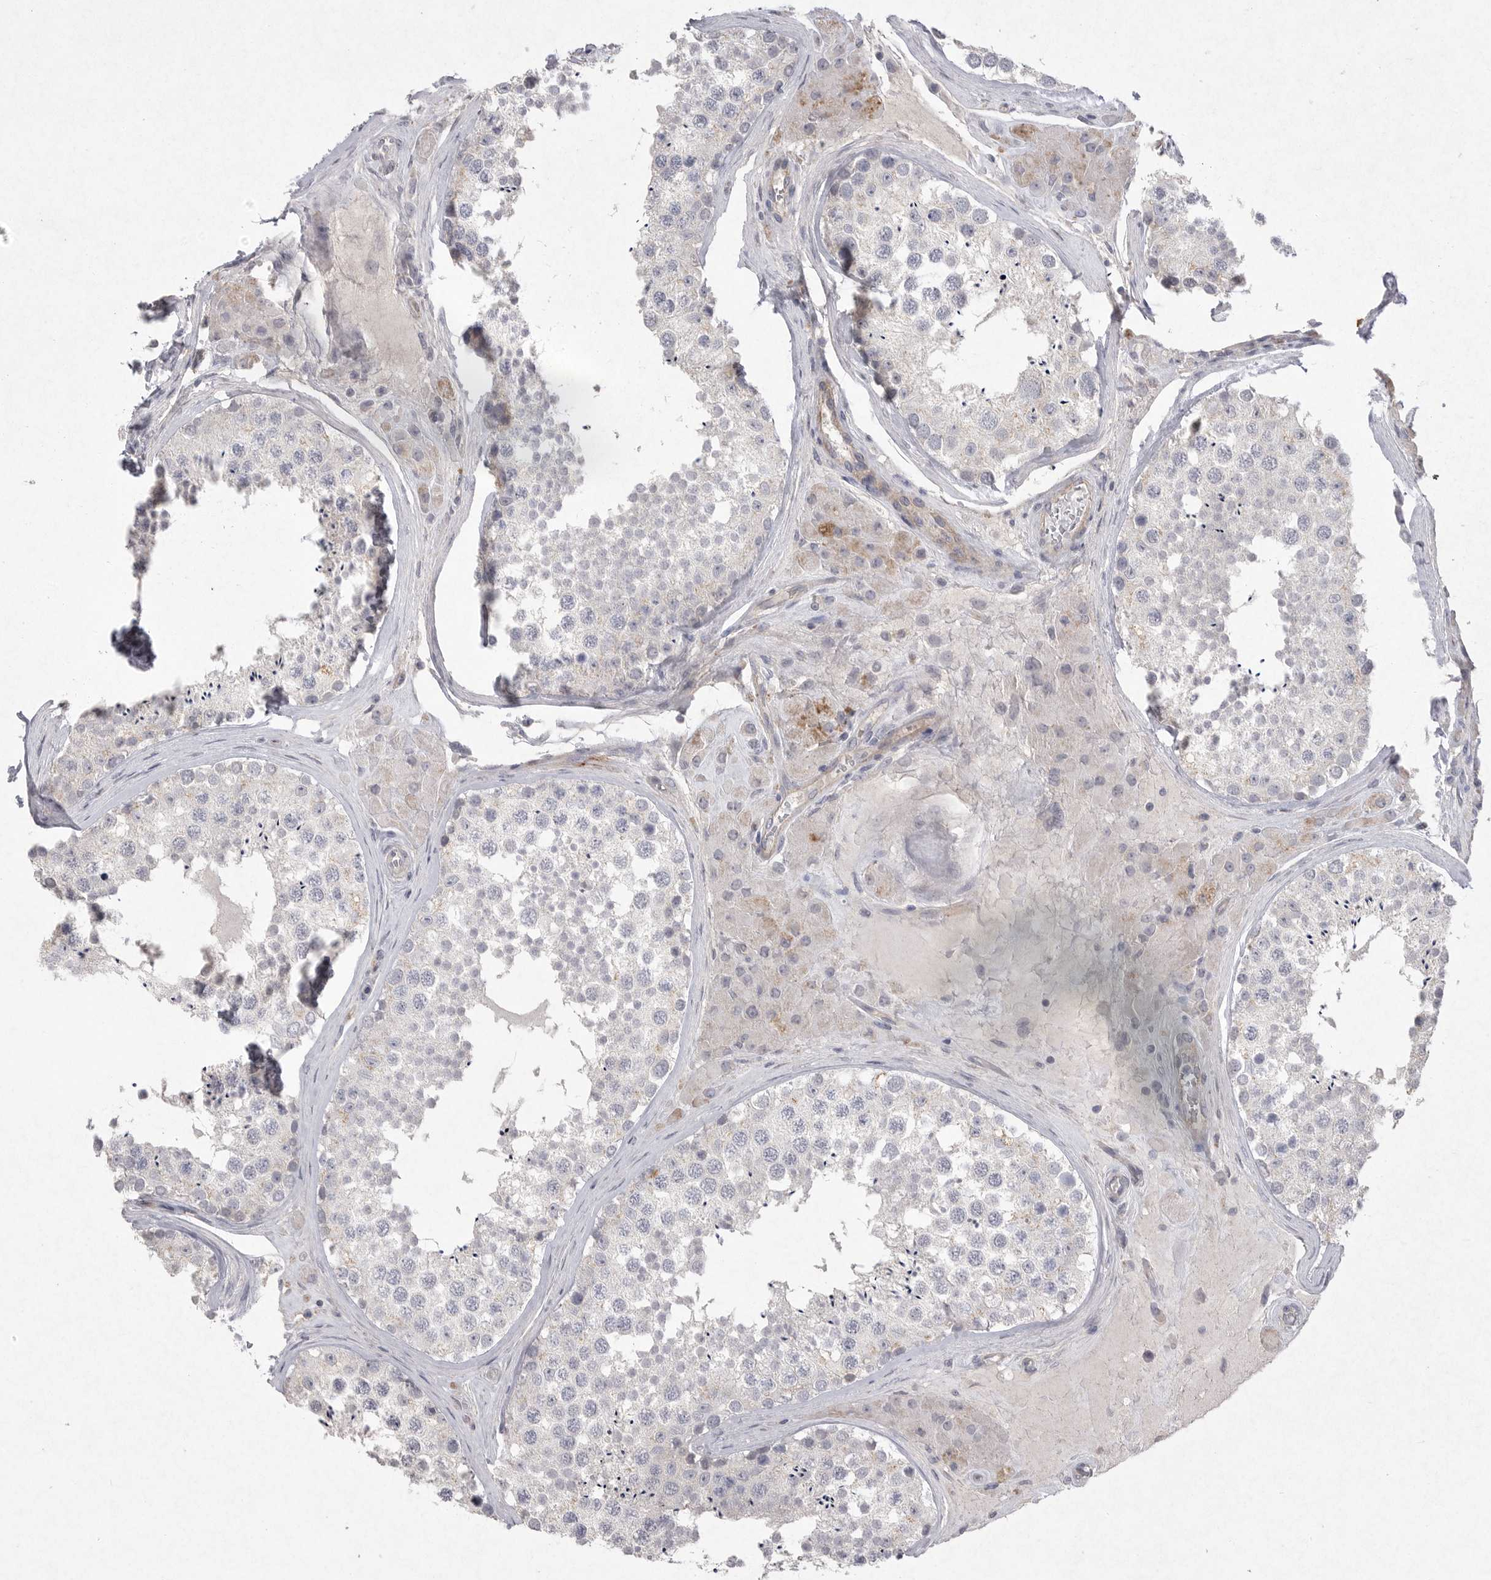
{"staining": {"intensity": "weak", "quantity": "<25%", "location": "cytoplasmic/membranous"}, "tissue": "testis", "cell_type": "Cells in seminiferous ducts", "image_type": "normal", "snomed": [{"axis": "morphology", "description": "Normal tissue, NOS"}, {"axis": "topography", "description": "Testis"}], "caption": "Immunohistochemistry image of benign testis: testis stained with DAB (3,3'-diaminobenzidine) exhibits no significant protein staining in cells in seminiferous ducts. (DAB (3,3'-diaminobenzidine) immunohistochemistry with hematoxylin counter stain).", "gene": "VANGL2", "patient": {"sex": "male", "age": 46}}